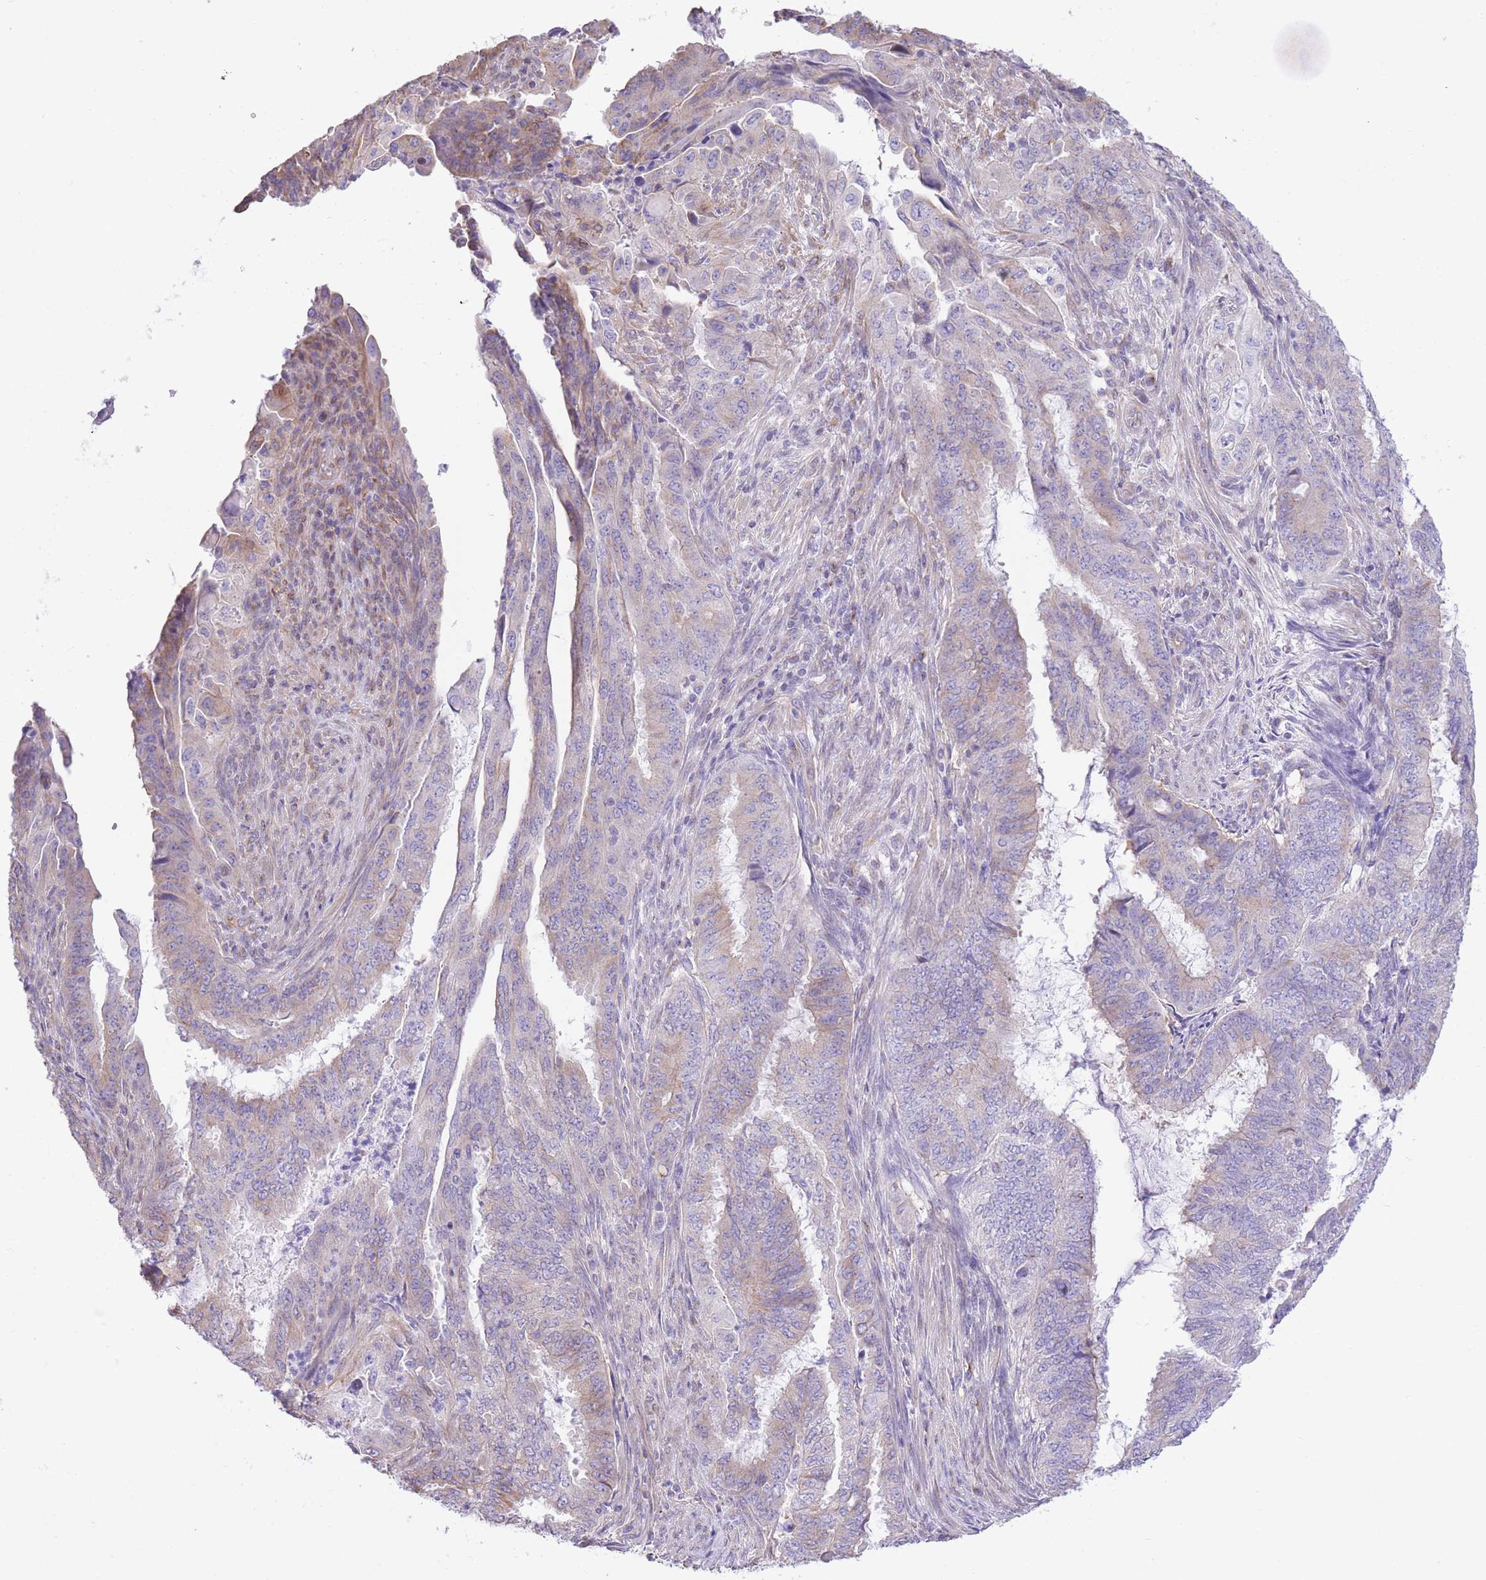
{"staining": {"intensity": "weak", "quantity": "25%-75%", "location": "cytoplasmic/membranous"}, "tissue": "endometrial cancer", "cell_type": "Tumor cells", "image_type": "cancer", "snomed": [{"axis": "morphology", "description": "Adenocarcinoma, NOS"}, {"axis": "topography", "description": "Endometrium"}], "caption": "Protein expression analysis of human endometrial cancer reveals weak cytoplasmic/membranous staining in about 25%-75% of tumor cells.", "gene": "RHOU", "patient": {"sex": "female", "age": 51}}